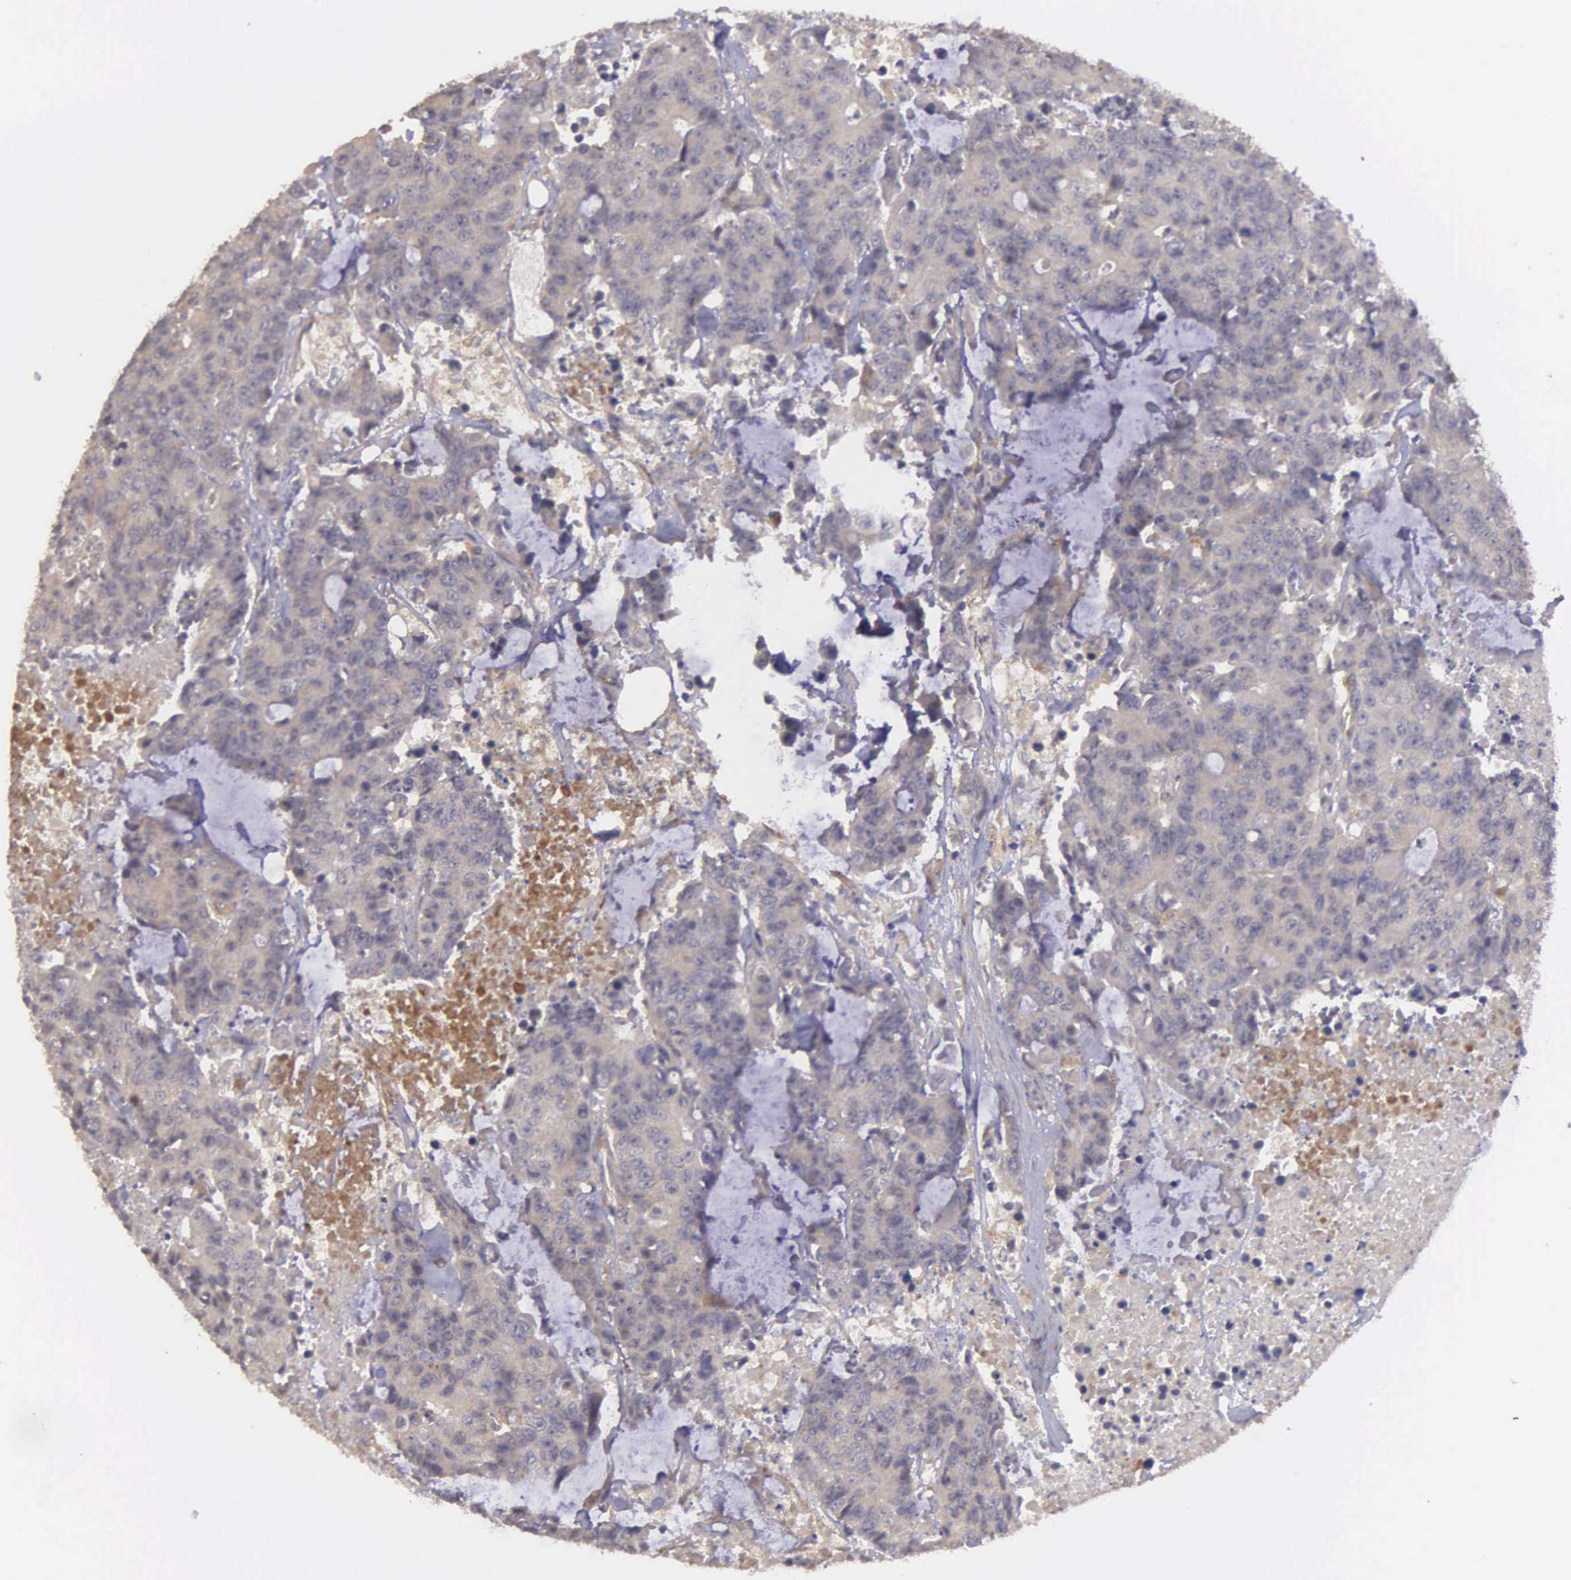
{"staining": {"intensity": "weak", "quantity": ">75%", "location": "cytoplasmic/membranous"}, "tissue": "colorectal cancer", "cell_type": "Tumor cells", "image_type": "cancer", "snomed": [{"axis": "morphology", "description": "Adenocarcinoma, NOS"}, {"axis": "topography", "description": "Colon"}], "caption": "Tumor cells show low levels of weak cytoplasmic/membranous positivity in approximately >75% of cells in human colorectal cancer (adenocarcinoma).", "gene": "RTL10", "patient": {"sex": "female", "age": 86}}